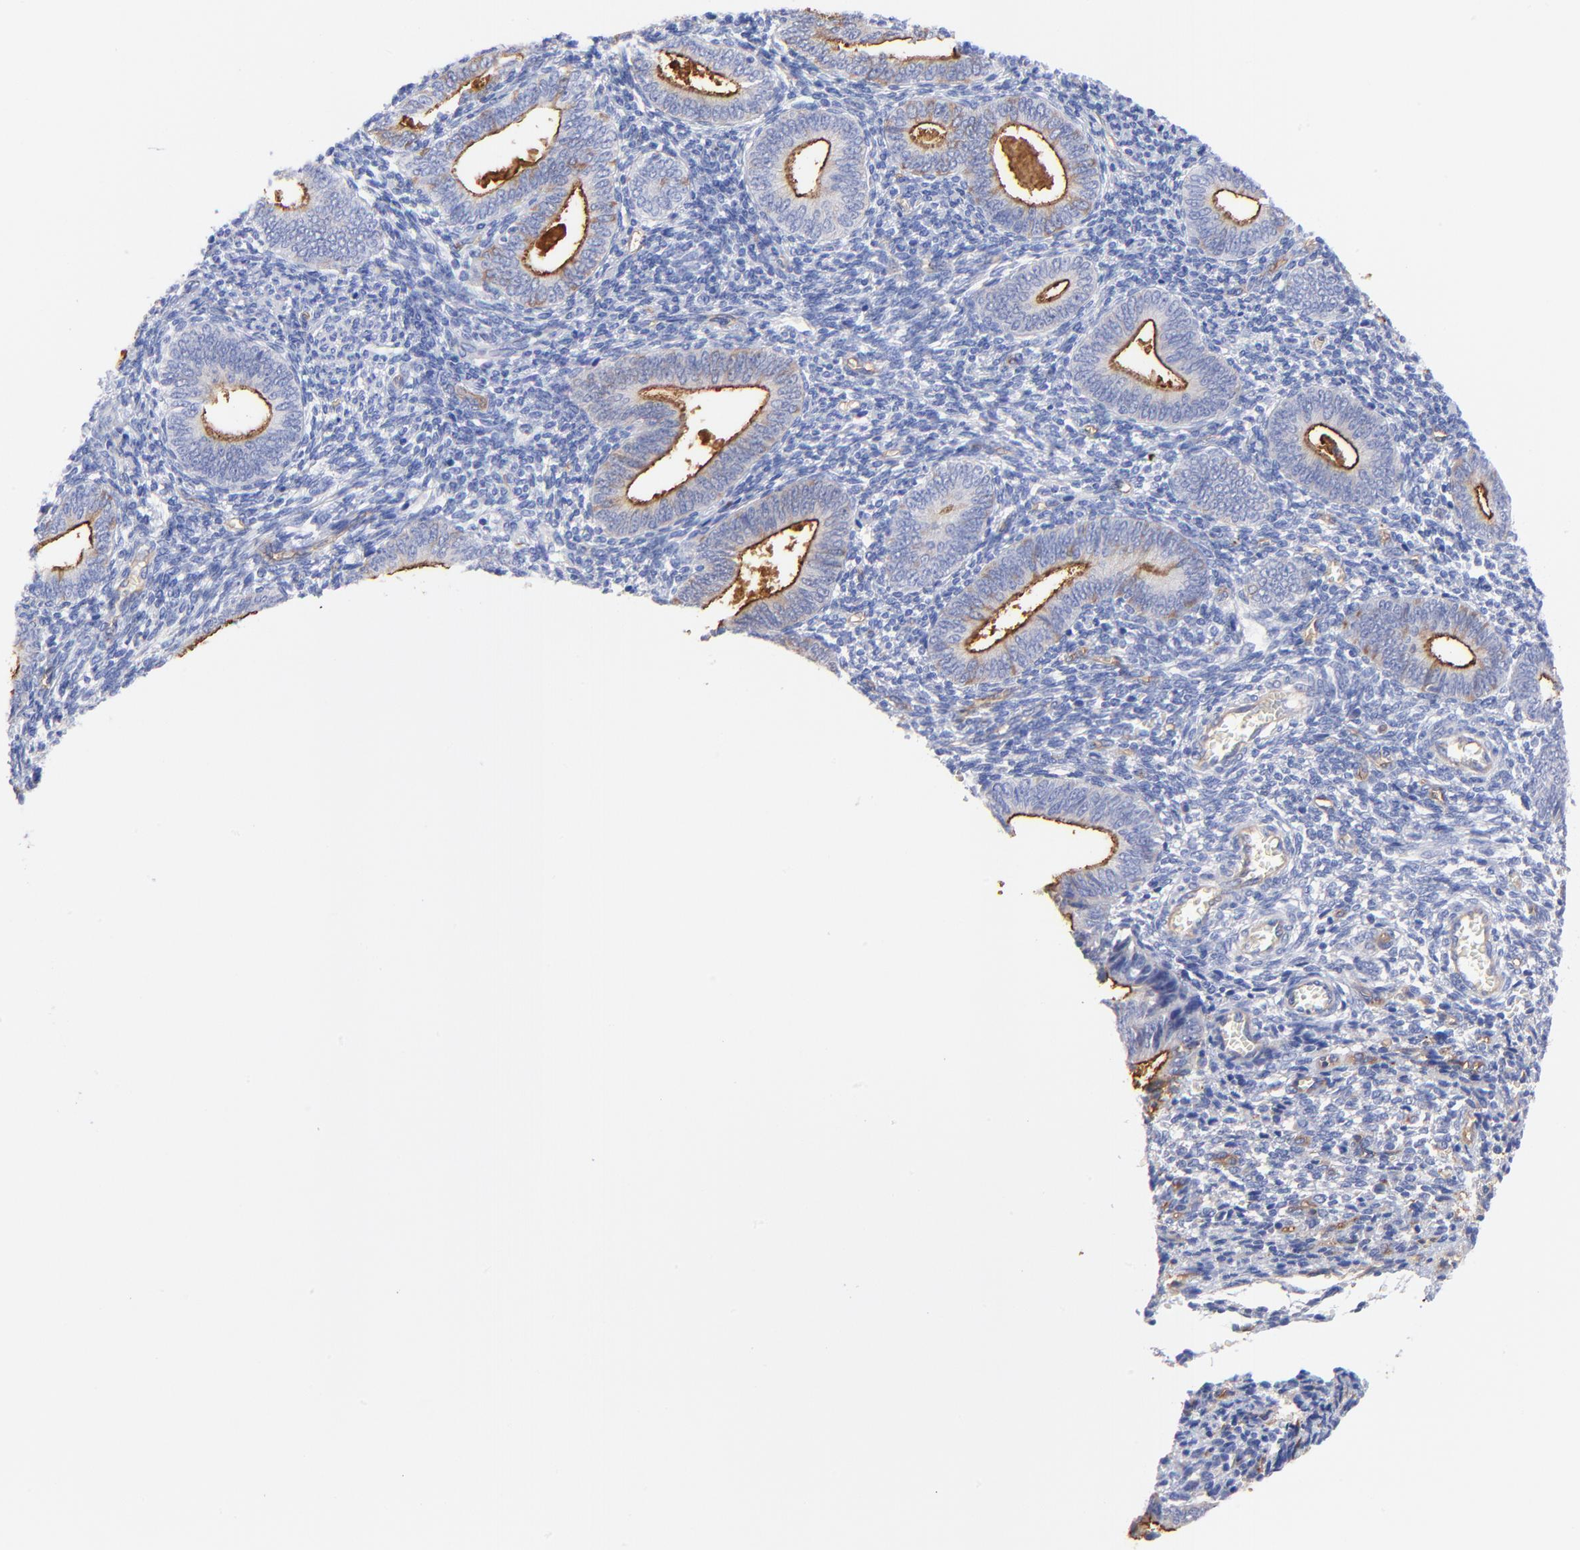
{"staining": {"intensity": "negative", "quantity": "none", "location": "none"}, "tissue": "endometrium", "cell_type": "Cells in endometrial stroma", "image_type": "normal", "snomed": [{"axis": "morphology", "description": "Normal tissue, NOS"}, {"axis": "topography", "description": "Uterus"}, {"axis": "topography", "description": "Endometrium"}], "caption": "Cells in endometrial stroma are negative for brown protein staining in normal endometrium. (Brightfield microscopy of DAB immunohistochemistry at high magnification).", "gene": "SLC44A2", "patient": {"sex": "female", "age": 33}}